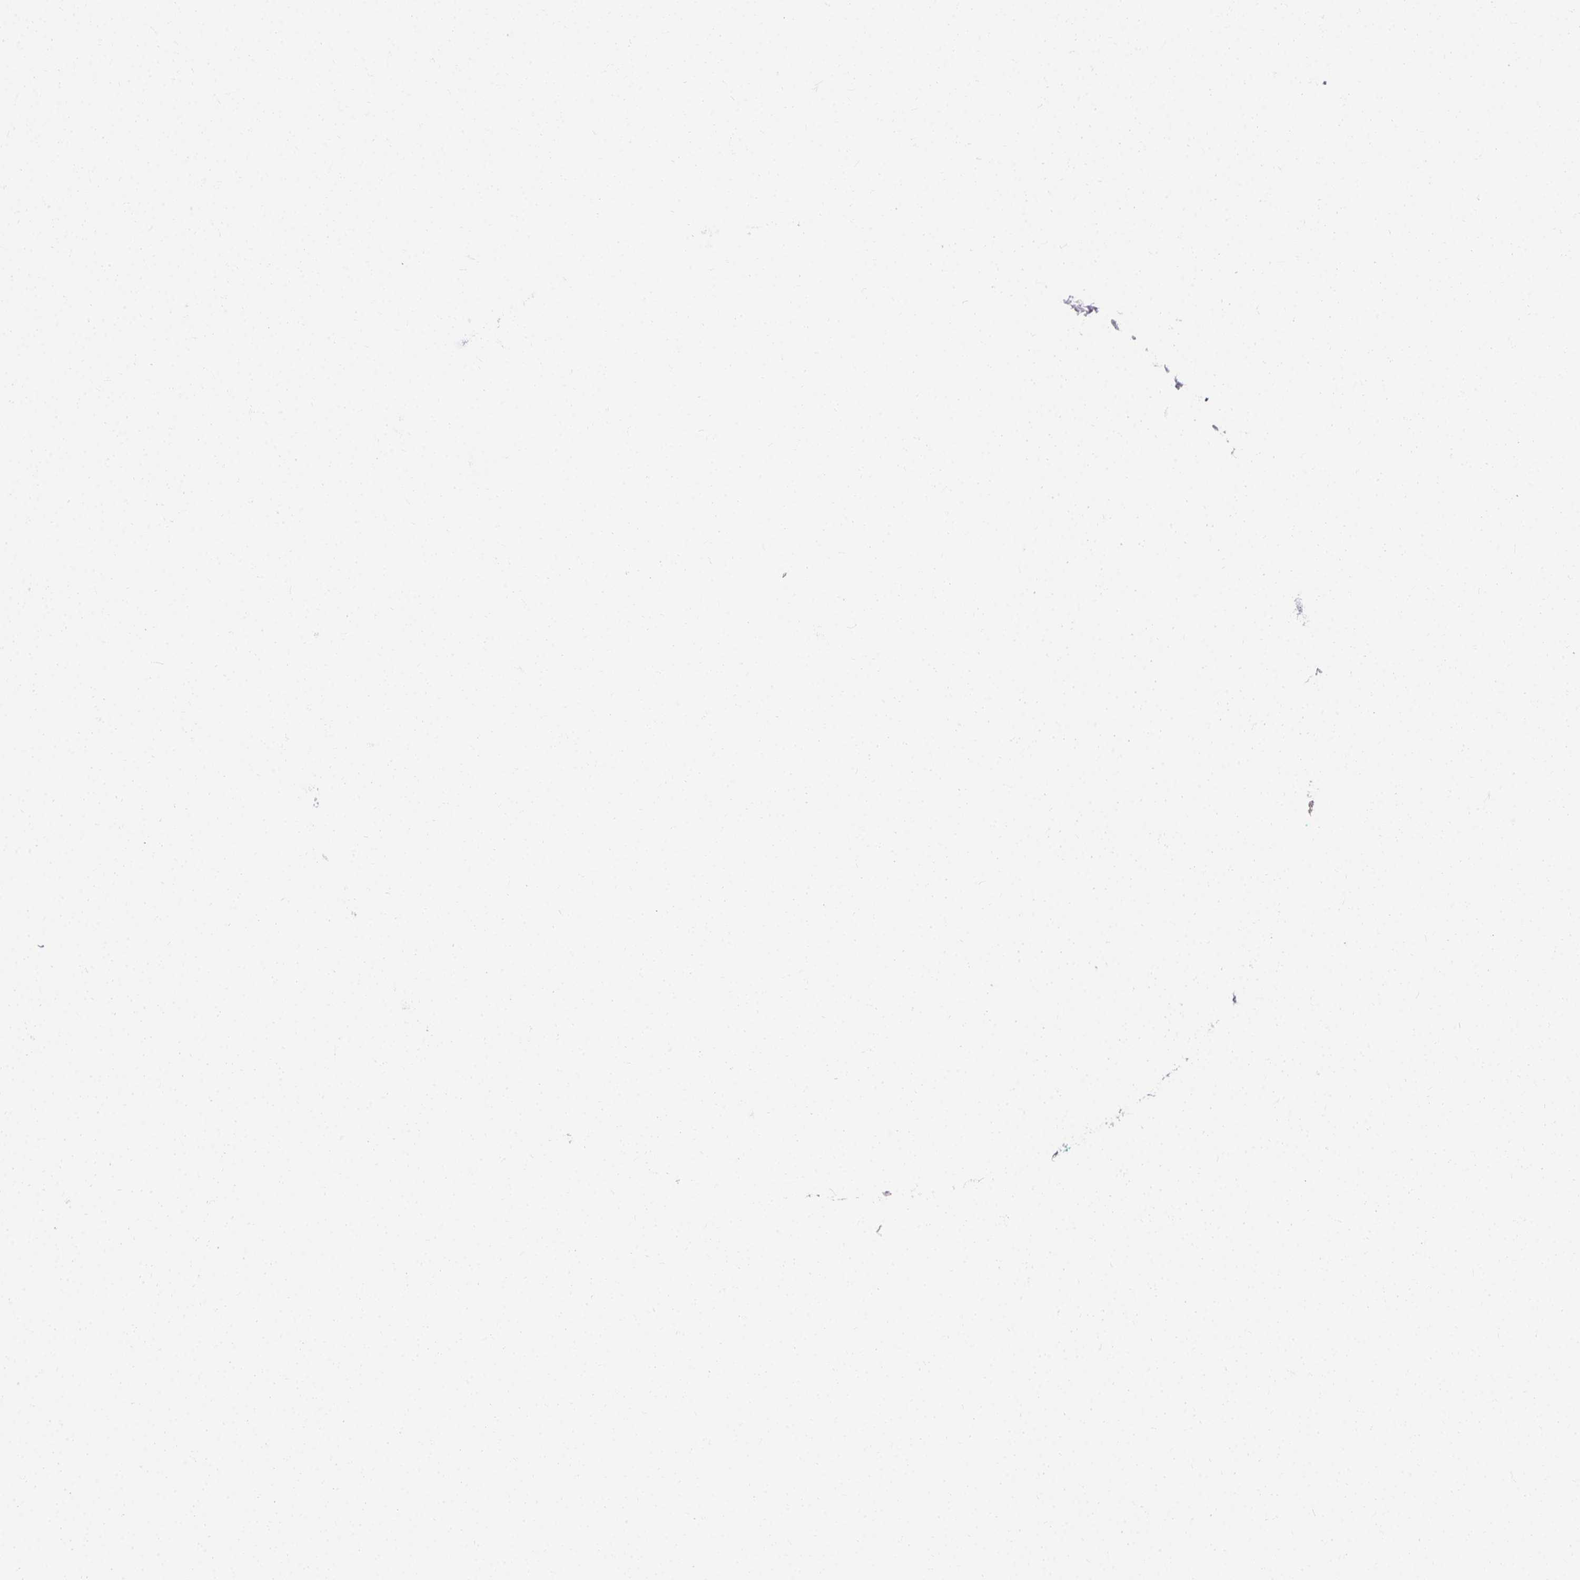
{"staining": {"intensity": "negative", "quantity": "none", "location": "none"}, "tissue": "breast cancer", "cell_type": "Tumor cells", "image_type": "cancer", "snomed": [{"axis": "morphology", "description": "Duct carcinoma"}, {"axis": "topography", "description": "Breast"}], "caption": "IHC of breast cancer shows no staining in tumor cells.", "gene": "SYNPR", "patient": {"sex": "female", "age": 91}}